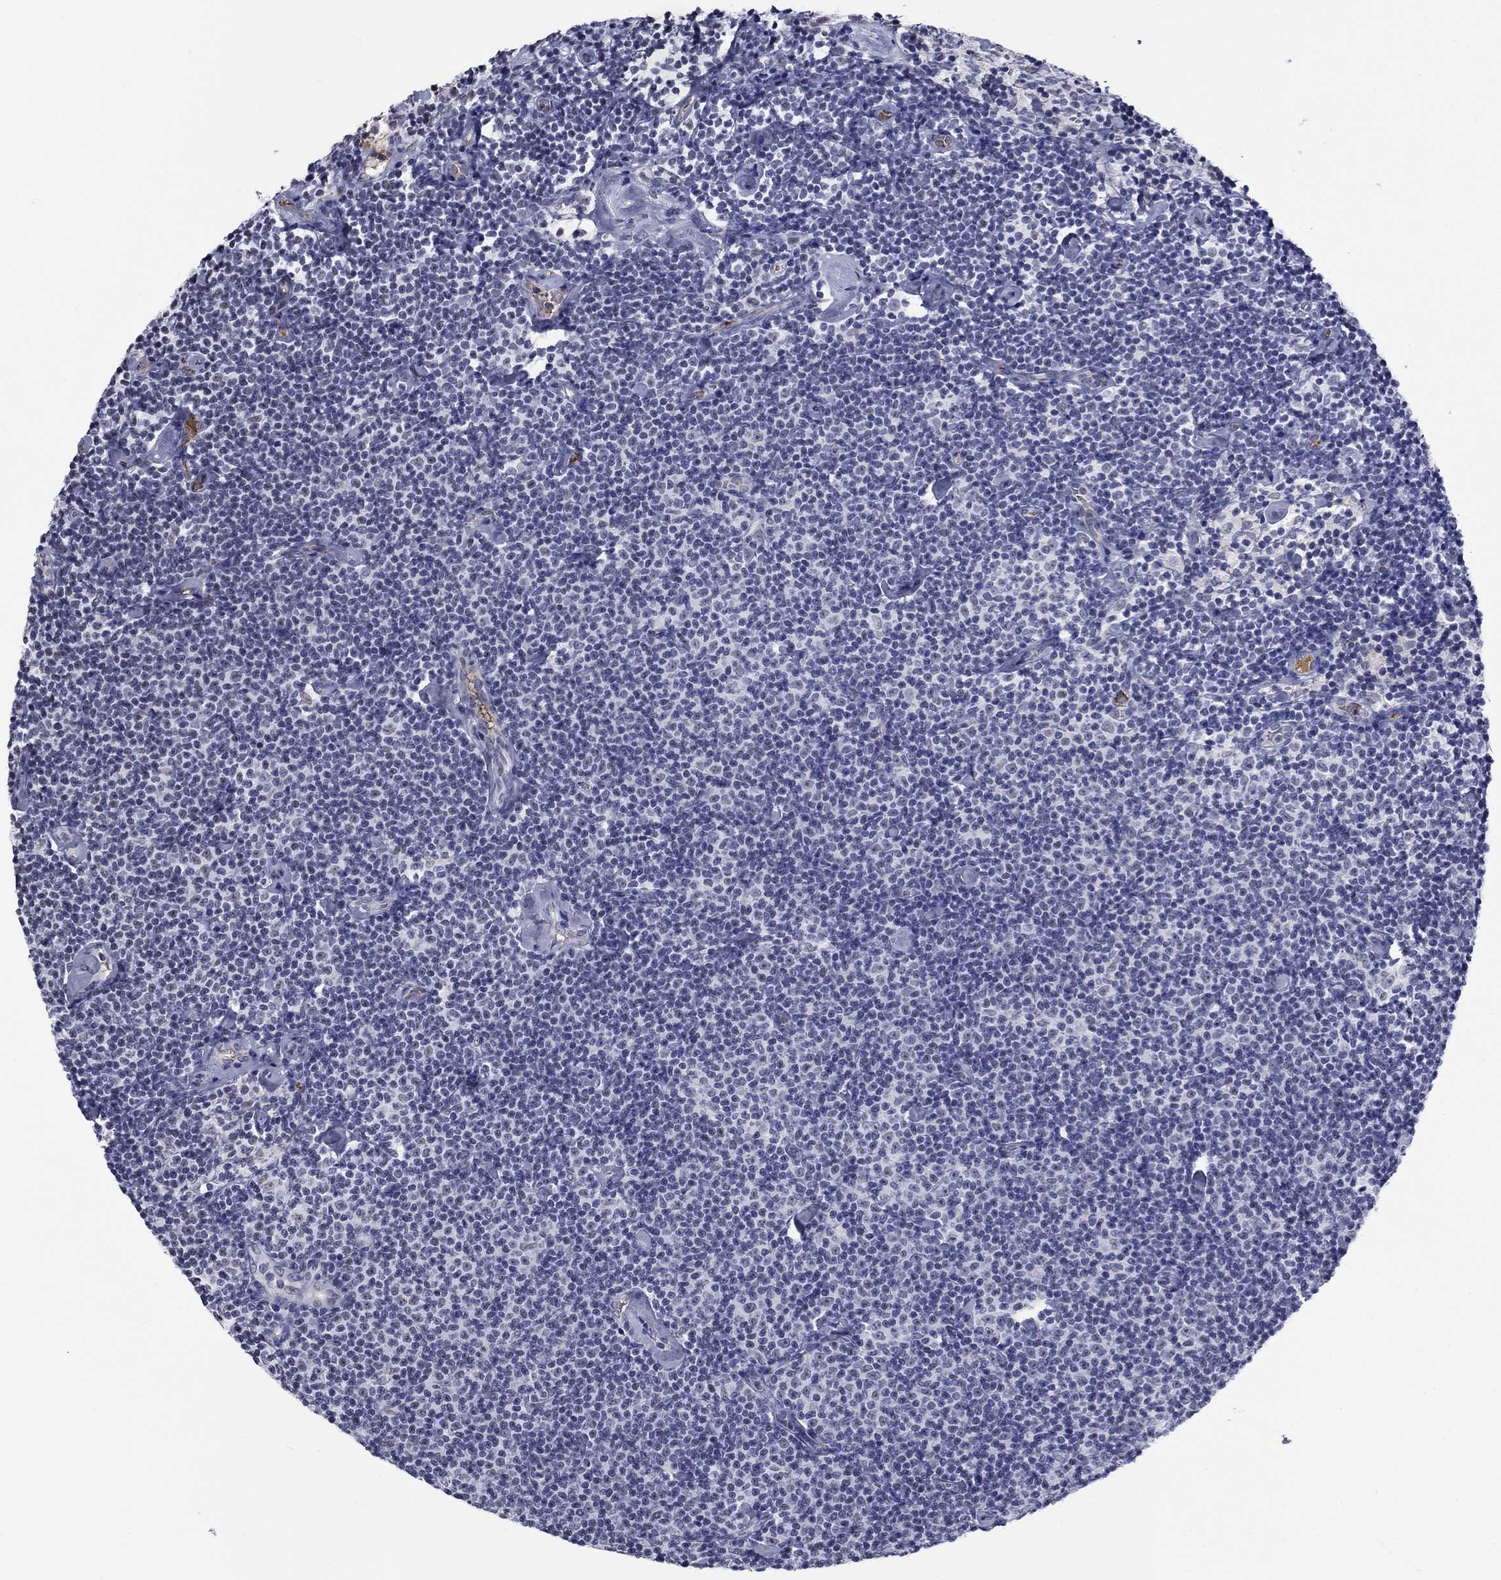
{"staining": {"intensity": "negative", "quantity": "none", "location": "none"}, "tissue": "lymphoma", "cell_type": "Tumor cells", "image_type": "cancer", "snomed": [{"axis": "morphology", "description": "Malignant lymphoma, non-Hodgkin's type, Low grade"}, {"axis": "topography", "description": "Lymph node"}], "caption": "This is an immunohistochemistry (IHC) micrograph of human lymphoma. There is no positivity in tumor cells.", "gene": "APOA2", "patient": {"sex": "male", "age": 81}}